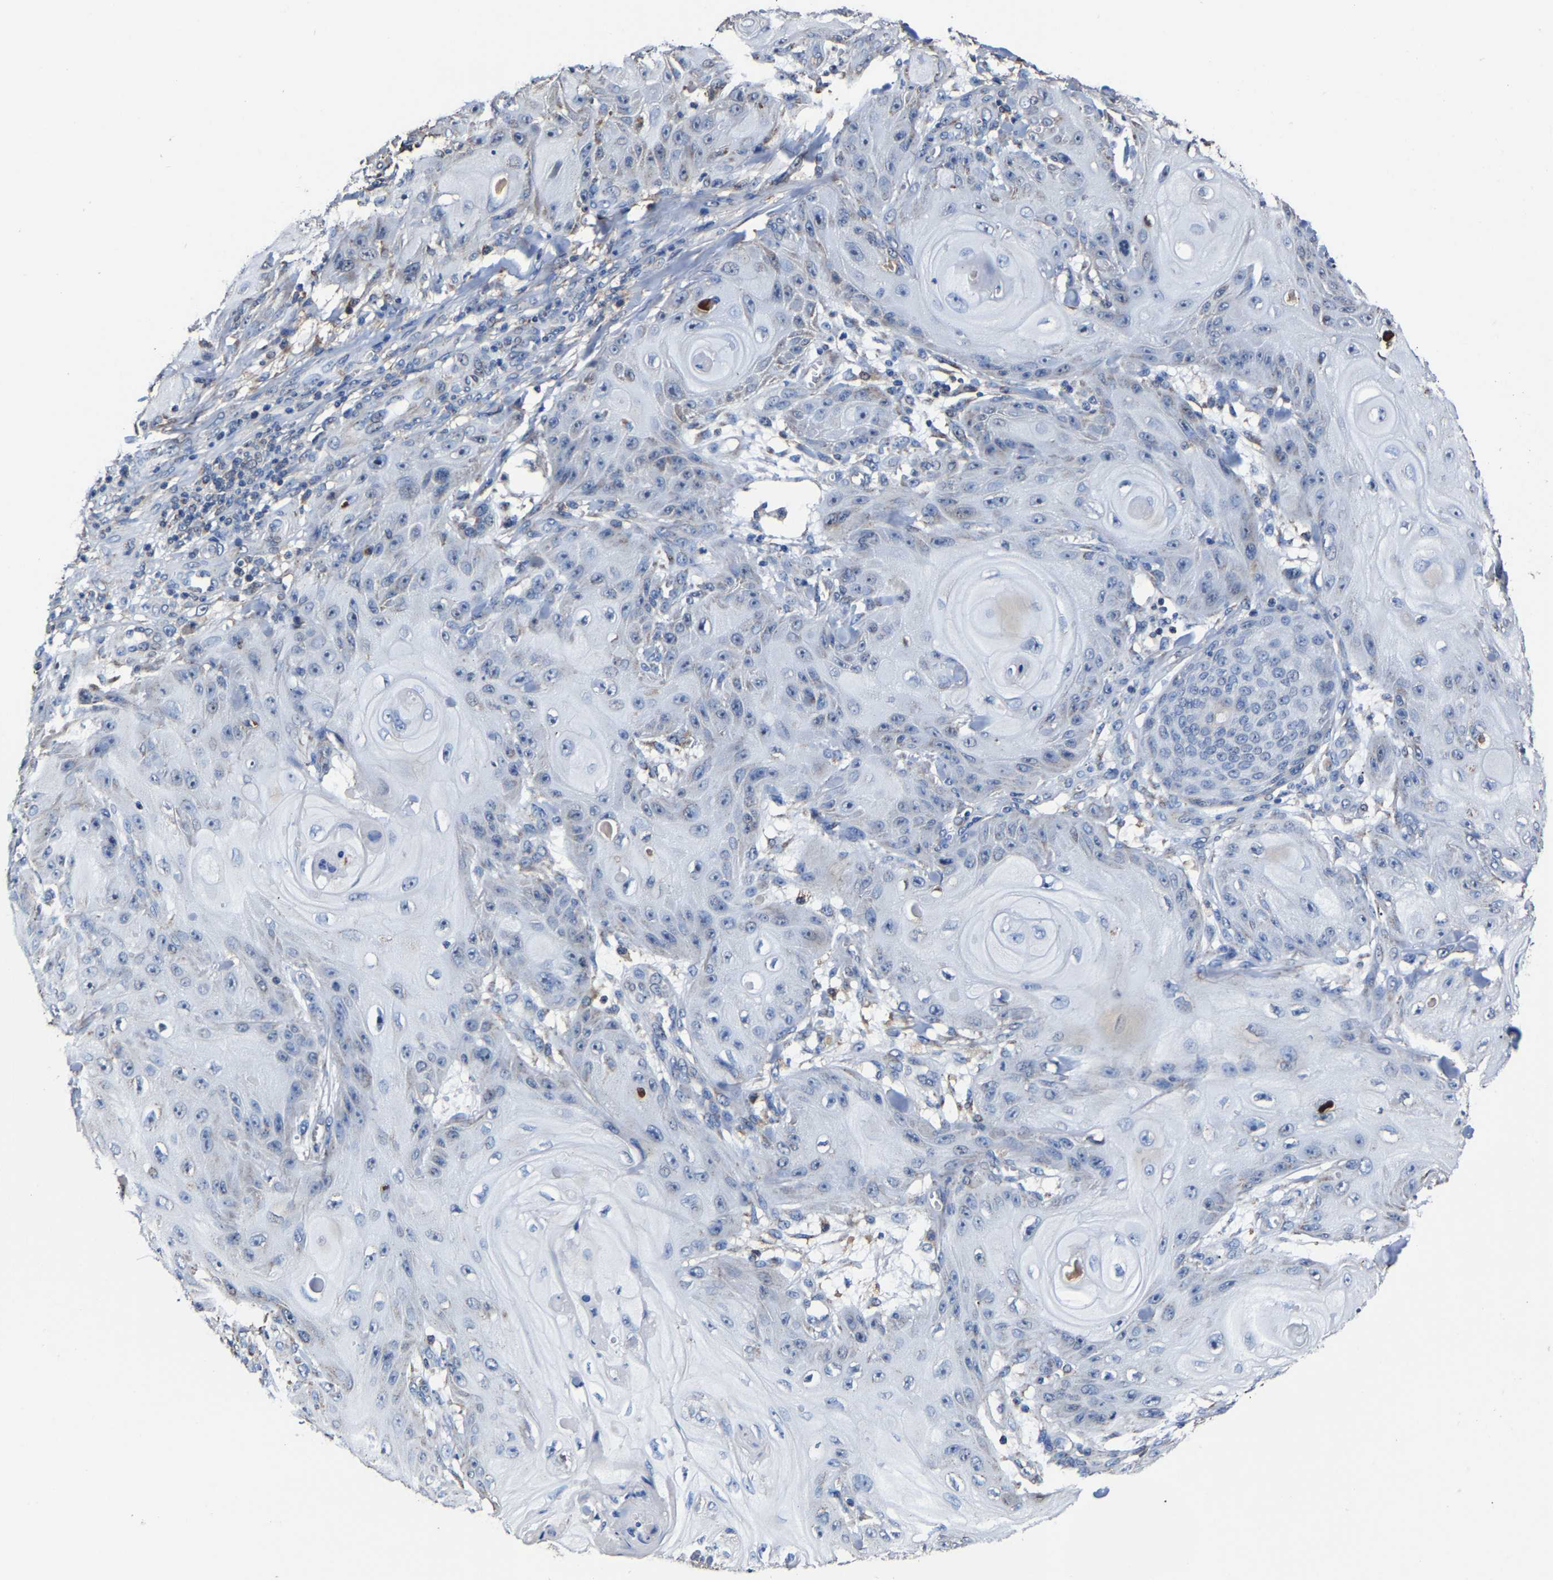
{"staining": {"intensity": "negative", "quantity": "none", "location": "none"}, "tissue": "skin cancer", "cell_type": "Tumor cells", "image_type": "cancer", "snomed": [{"axis": "morphology", "description": "Squamous cell carcinoma, NOS"}, {"axis": "topography", "description": "Skin"}], "caption": "IHC of human skin cancer (squamous cell carcinoma) demonstrates no expression in tumor cells.", "gene": "ZCCHC7", "patient": {"sex": "male", "age": 74}}